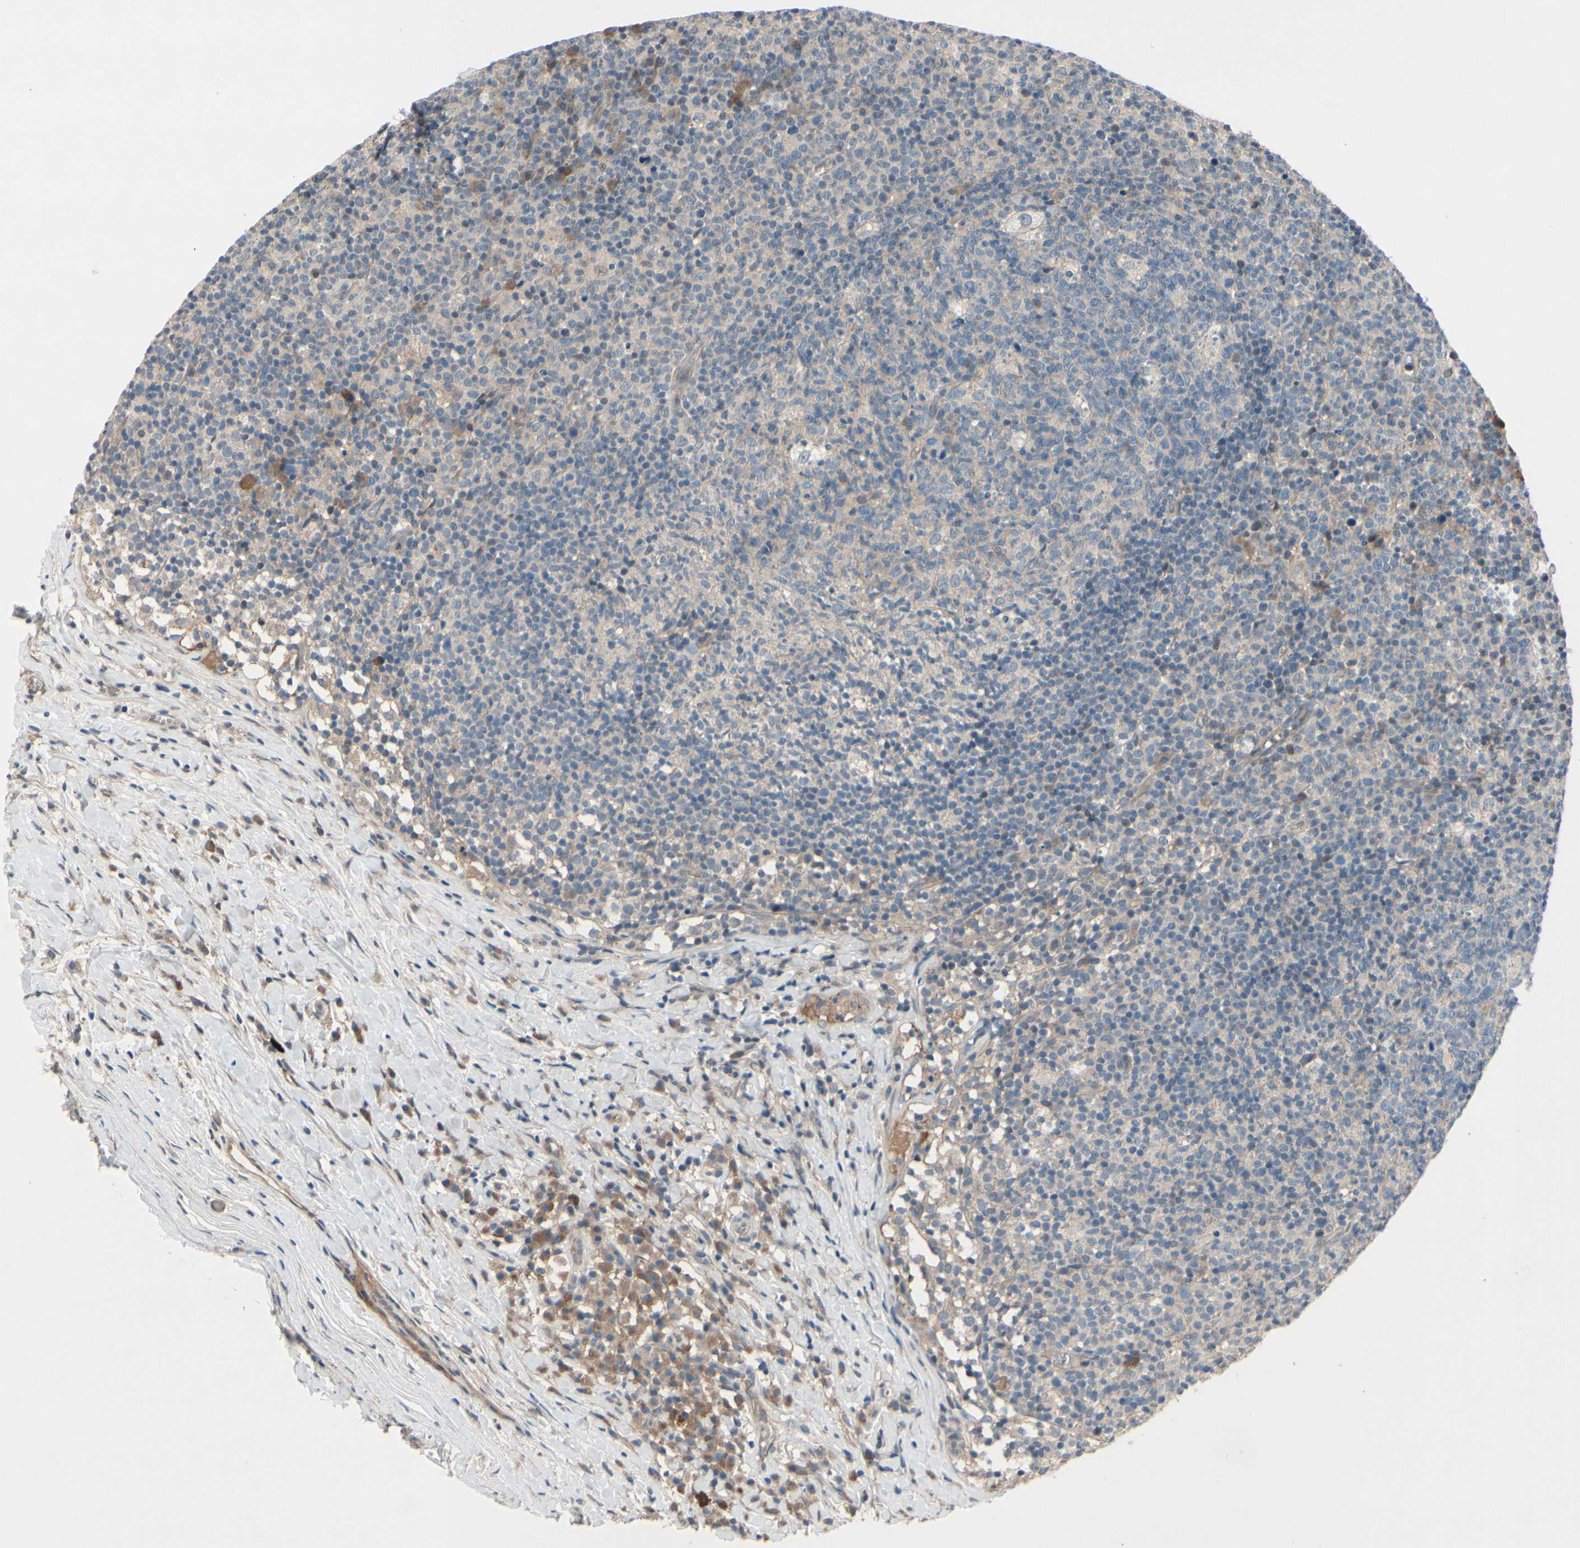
{"staining": {"intensity": "weak", "quantity": "25%-75%", "location": "cytoplasmic/membranous"}, "tissue": "lymph node", "cell_type": "Germinal center cells", "image_type": "normal", "snomed": [{"axis": "morphology", "description": "Normal tissue, NOS"}, {"axis": "morphology", "description": "Inflammation, NOS"}, {"axis": "topography", "description": "Lymph node"}], "caption": "Benign lymph node shows weak cytoplasmic/membranous expression in about 25%-75% of germinal center cells (DAB = brown stain, brightfield microscopy at high magnification)..", "gene": "ICAM5", "patient": {"sex": "male", "age": 55}}